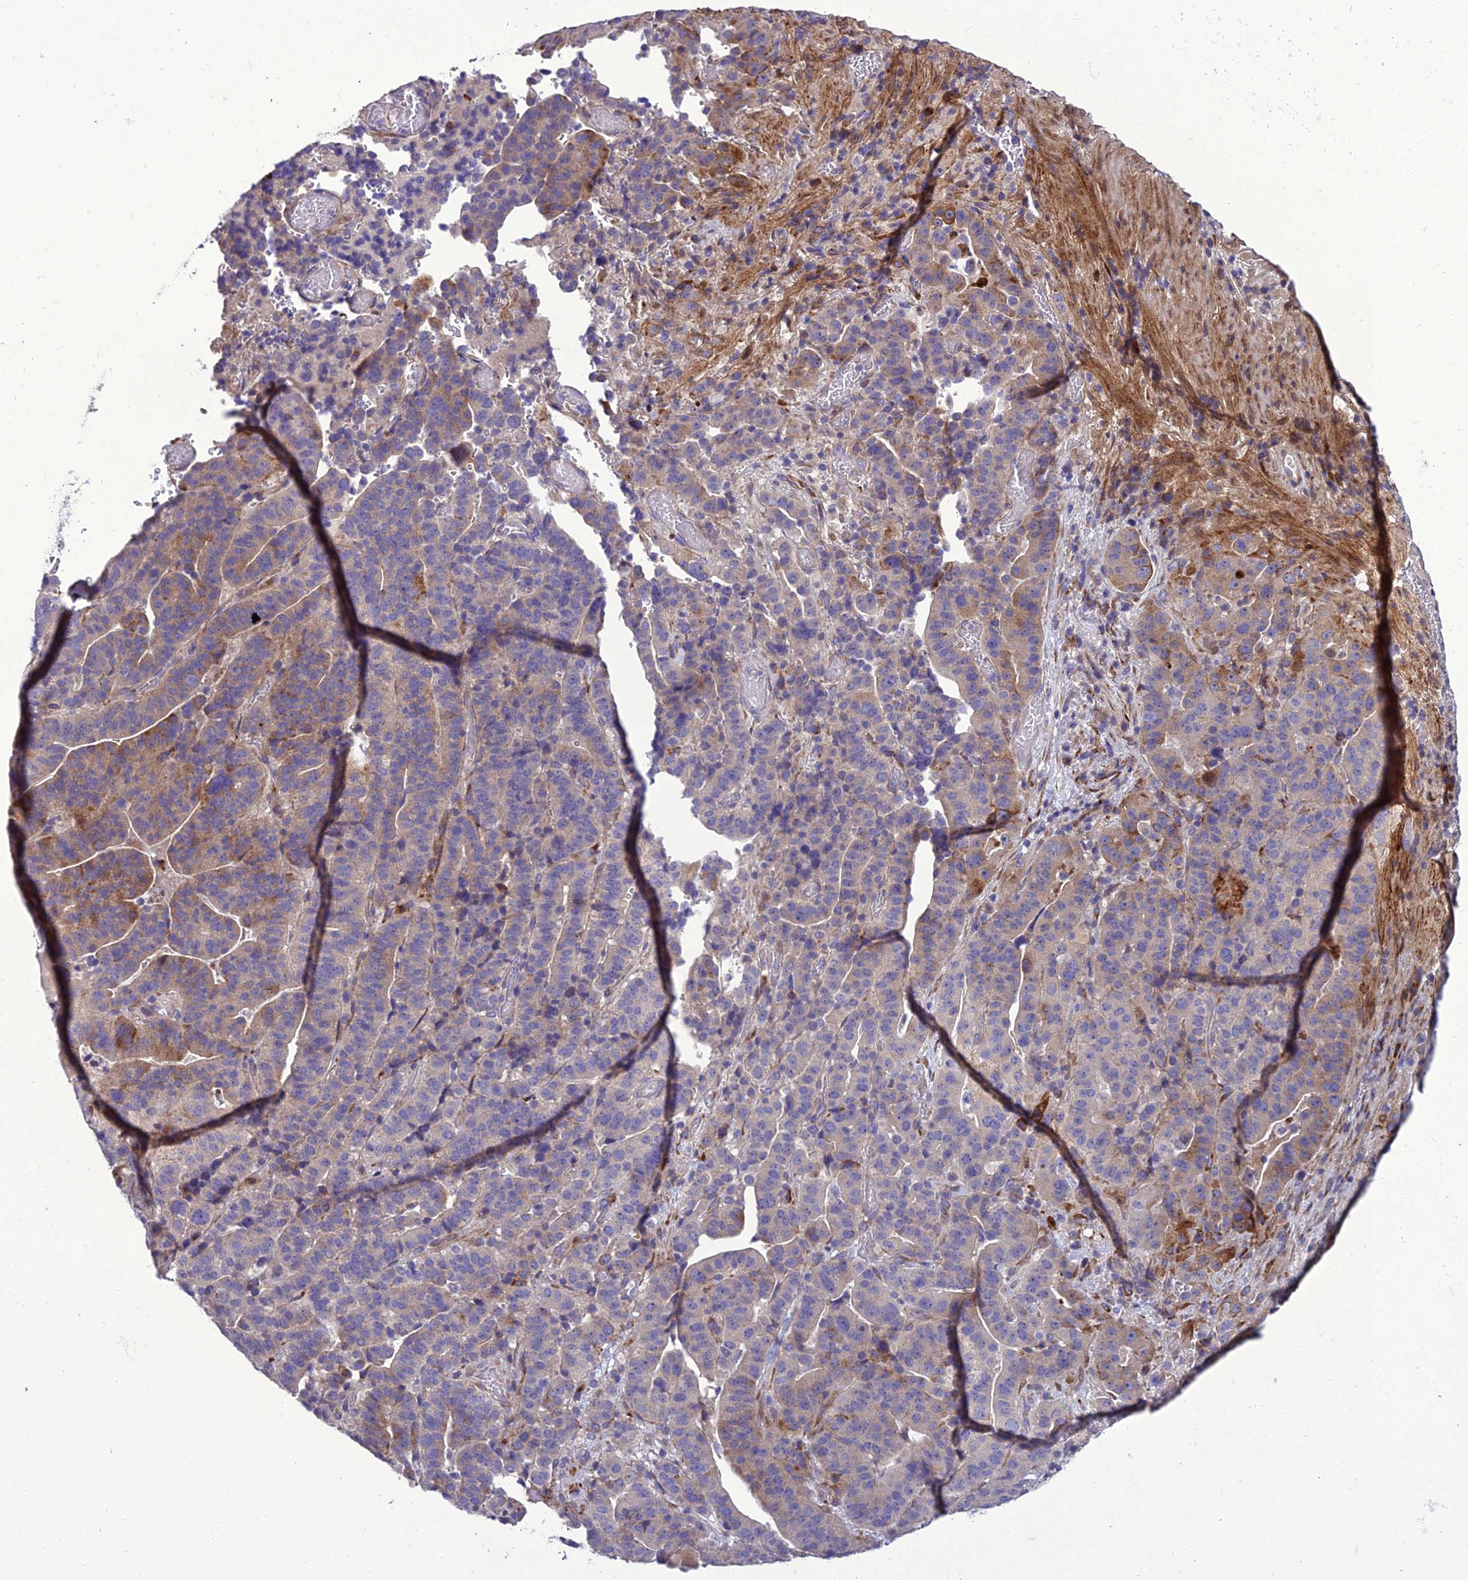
{"staining": {"intensity": "weak", "quantity": "<25%", "location": "cytoplasmic/membranous"}, "tissue": "stomach cancer", "cell_type": "Tumor cells", "image_type": "cancer", "snomed": [{"axis": "morphology", "description": "Adenocarcinoma, NOS"}, {"axis": "topography", "description": "Stomach"}], "caption": "Tumor cells show no significant protein positivity in stomach cancer (adenocarcinoma).", "gene": "ADIPOR2", "patient": {"sex": "male", "age": 48}}